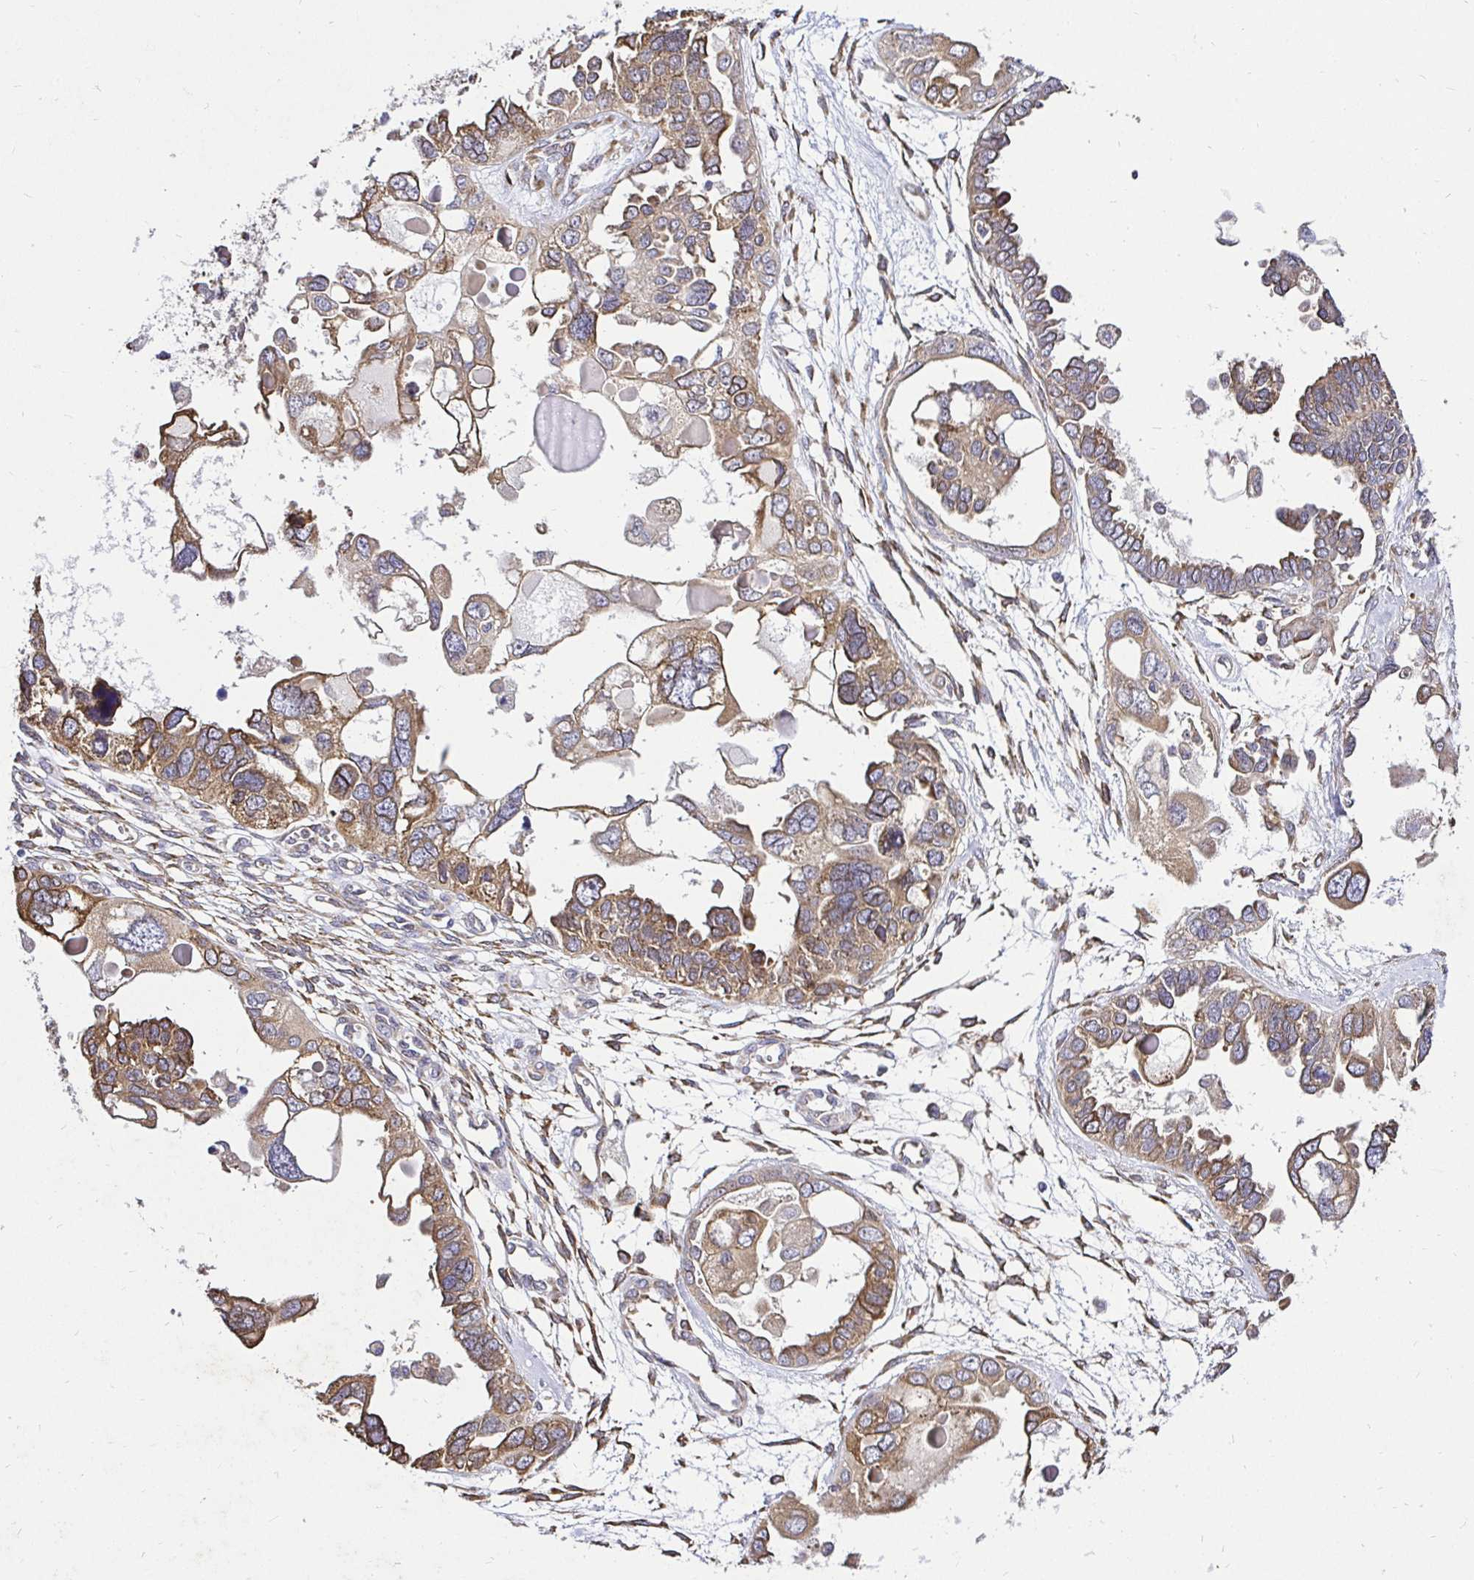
{"staining": {"intensity": "moderate", "quantity": ">75%", "location": "cytoplasmic/membranous"}, "tissue": "ovarian cancer", "cell_type": "Tumor cells", "image_type": "cancer", "snomed": [{"axis": "morphology", "description": "Cystadenocarcinoma, serous, NOS"}, {"axis": "topography", "description": "Ovary"}], "caption": "DAB (3,3'-diaminobenzidine) immunohistochemical staining of ovarian cancer displays moderate cytoplasmic/membranous protein staining in approximately >75% of tumor cells.", "gene": "CCDC122", "patient": {"sex": "female", "age": 51}}